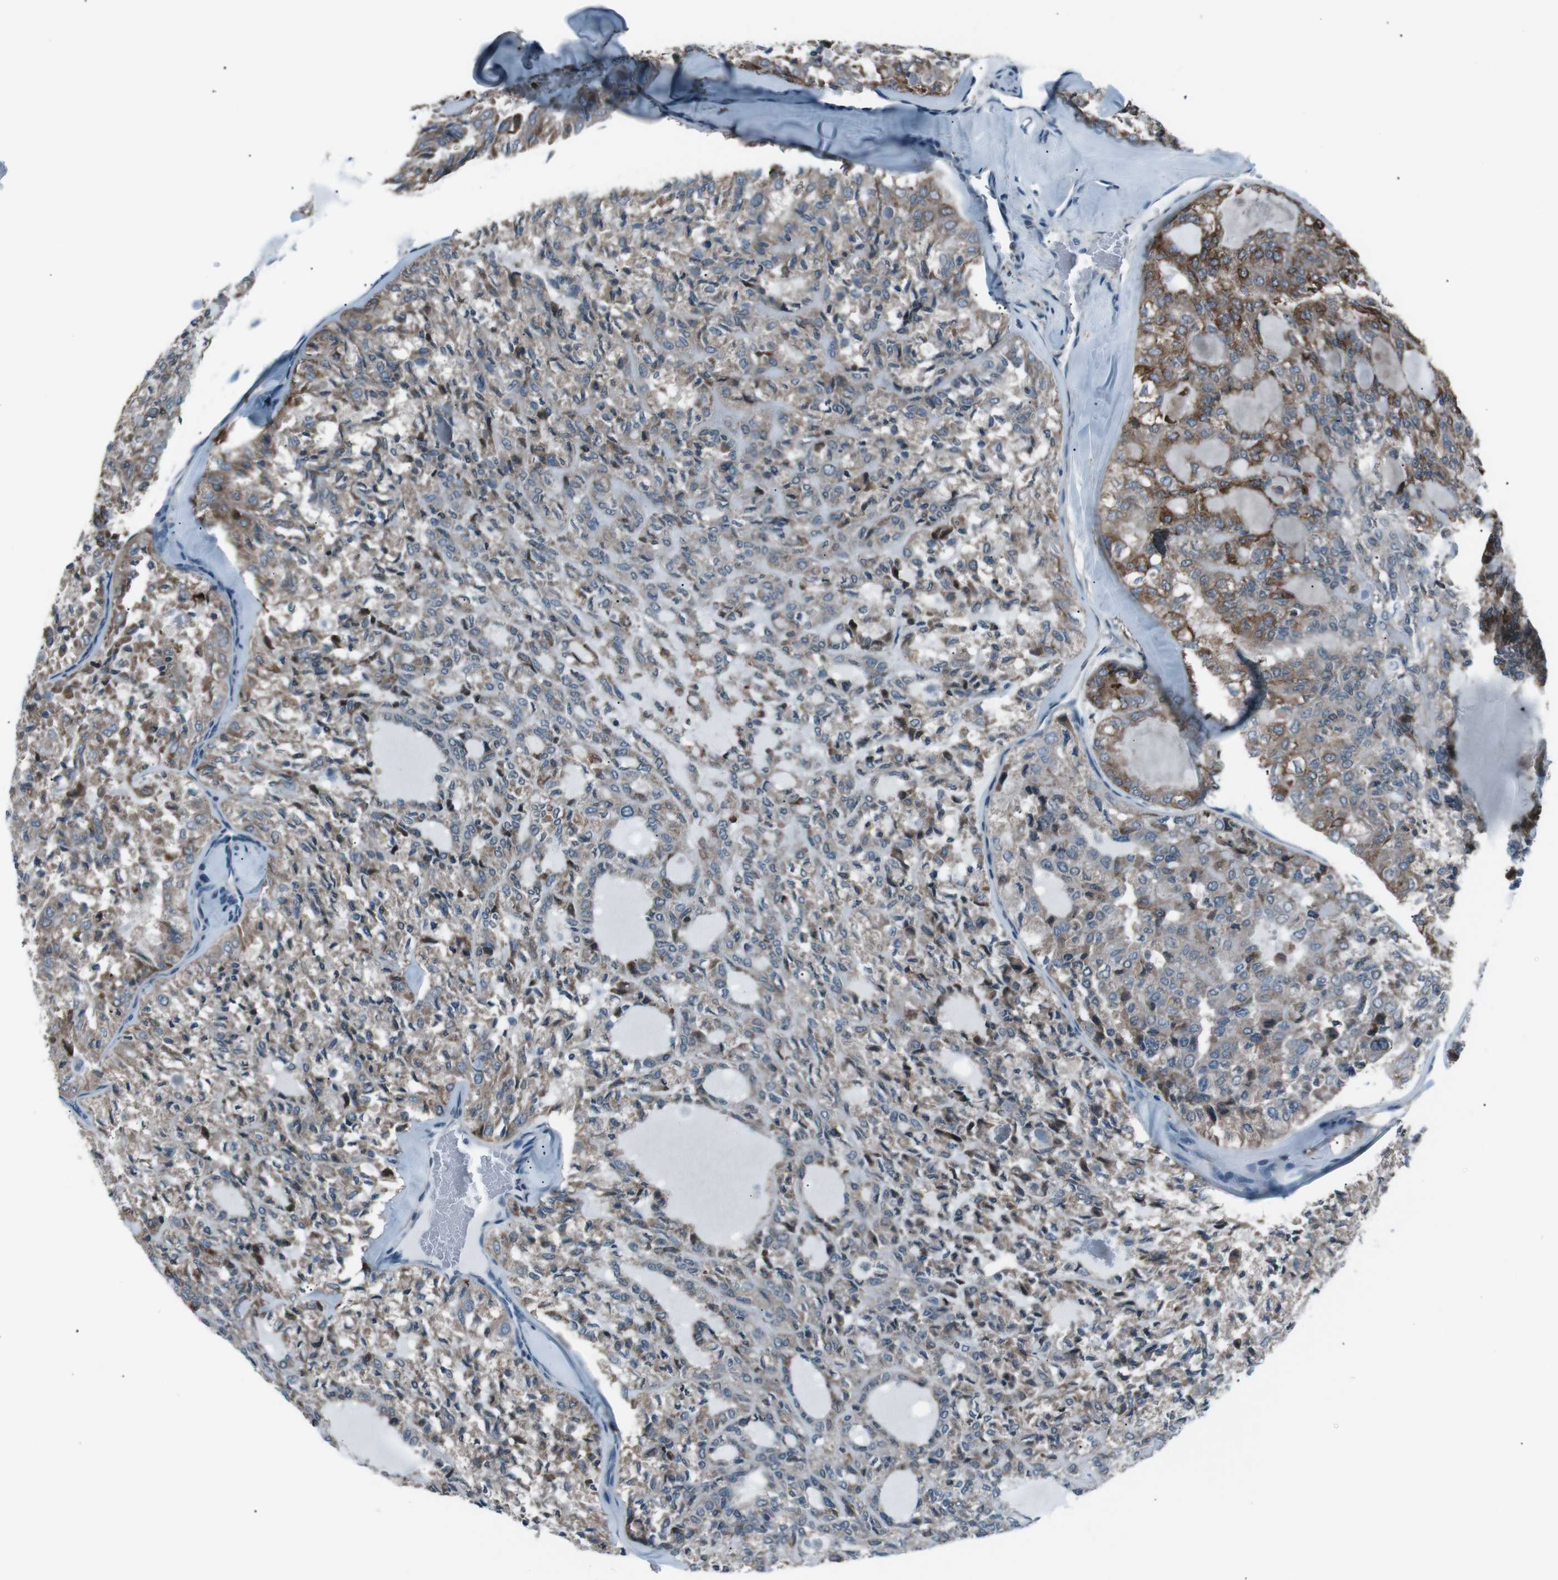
{"staining": {"intensity": "moderate", "quantity": "25%-75%", "location": "cytoplasmic/membranous"}, "tissue": "thyroid cancer", "cell_type": "Tumor cells", "image_type": "cancer", "snomed": [{"axis": "morphology", "description": "Follicular adenoma carcinoma, NOS"}, {"axis": "topography", "description": "Thyroid gland"}], "caption": "Moderate cytoplasmic/membranous protein expression is appreciated in about 25%-75% of tumor cells in follicular adenoma carcinoma (thyroid).", "gene": "PDLIM5", "patient": {"sex": "male", "age": 75}}